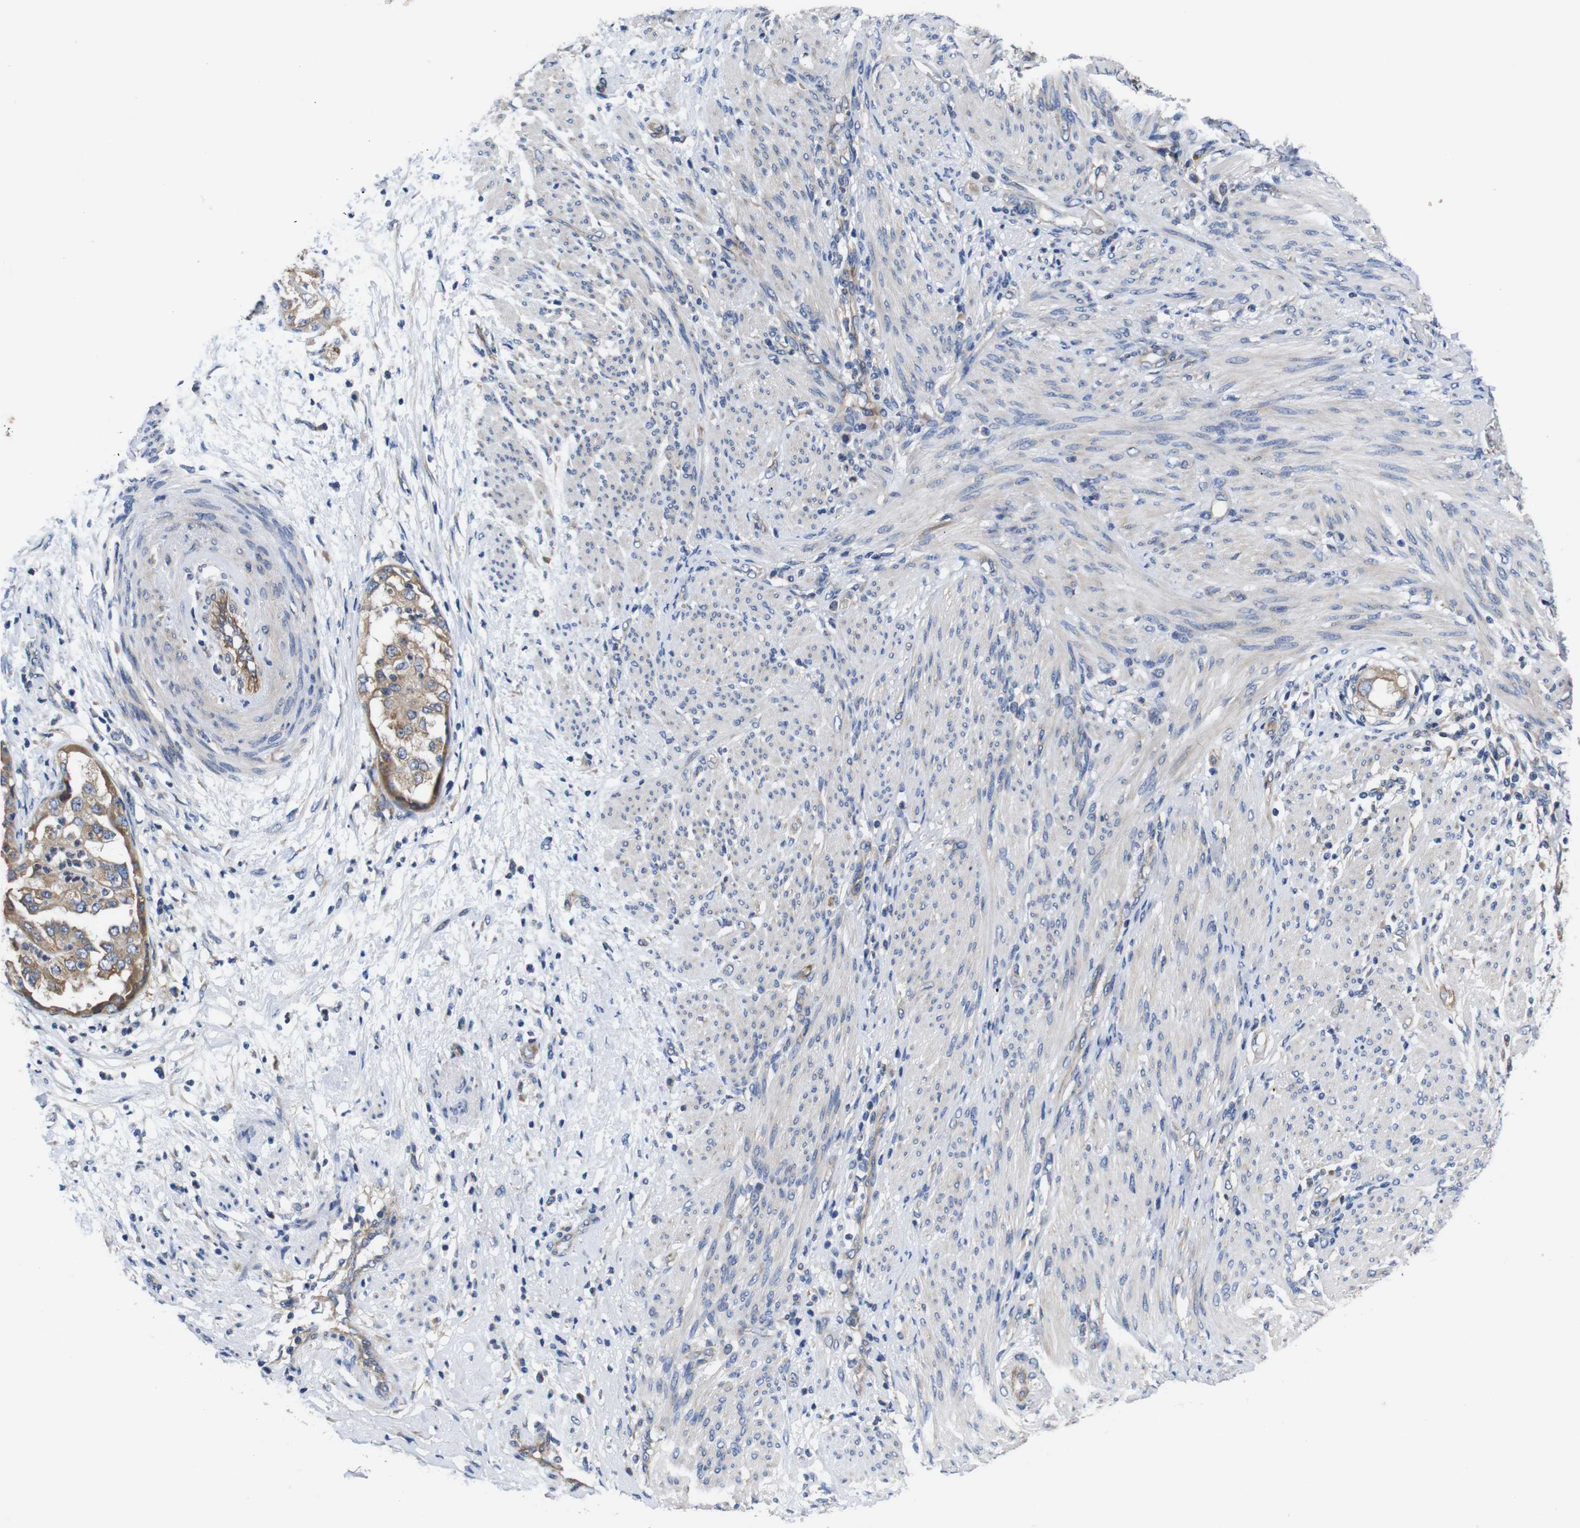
{"staining": {"intensity": "moderate", "quantity": ">75%", "location": "cytoplasmic/membranous"}, "tissue": "endometrial cancer", "cell_type": "Tumor cells", "image_type": "cancer", "snomed": [{"axis": "morphology", "description": "Adenocarcinoma, NOS"}, {"axis": "topography", "description": "Endometrium"}], "caption": "IHC (DAB) staining of human endometrial cancer reveals moderate cytoplasmic/membranous protein expression in approximately >75% of tumor cells.", "gene": "MARCHF7", "patient": {"sex": "female", "age": 85}}